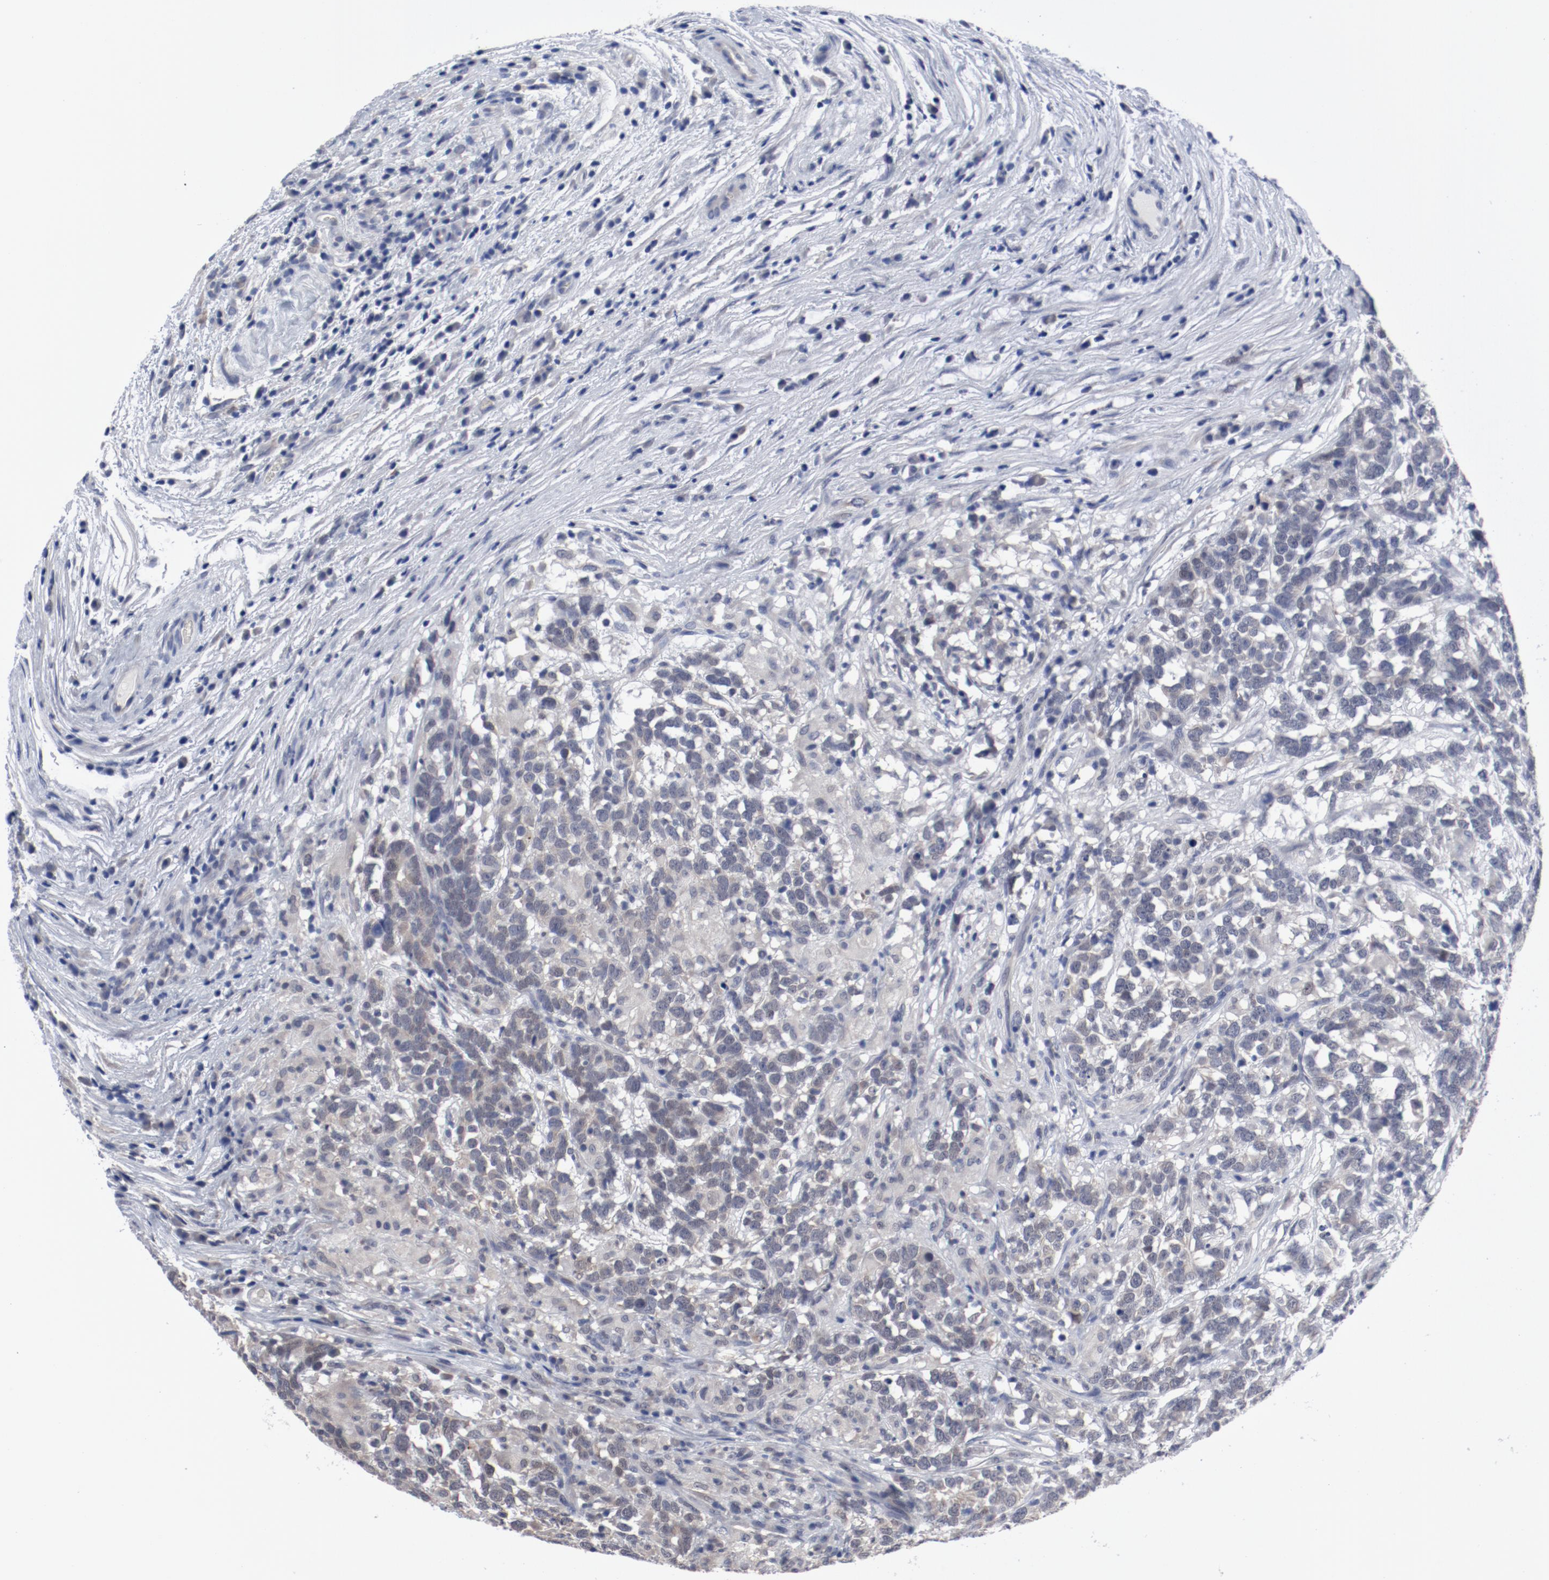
{"staining": {"intensity": "negative", "quantity": "none", "location": "none"}, "tissue": "testis cancer", "cell_type": "Tumor cells", "image_type": "cancer", "snomed": [{"axis": "morphology", "description": "Carcinoma, Embryonal, NOS"}, {"axis": "topography", "description": "Testis"}], "caption": "High magnification brightfield microscopy of testis embryonal carcinoma stained with DAB (3,3'-diaminobenzidine) (brown) and counterstained with hematoxylin (blue): tumor cells show no significant positivity.", "gene": "ANKLE2", "patient": {"sex": "male", "age": 26}}